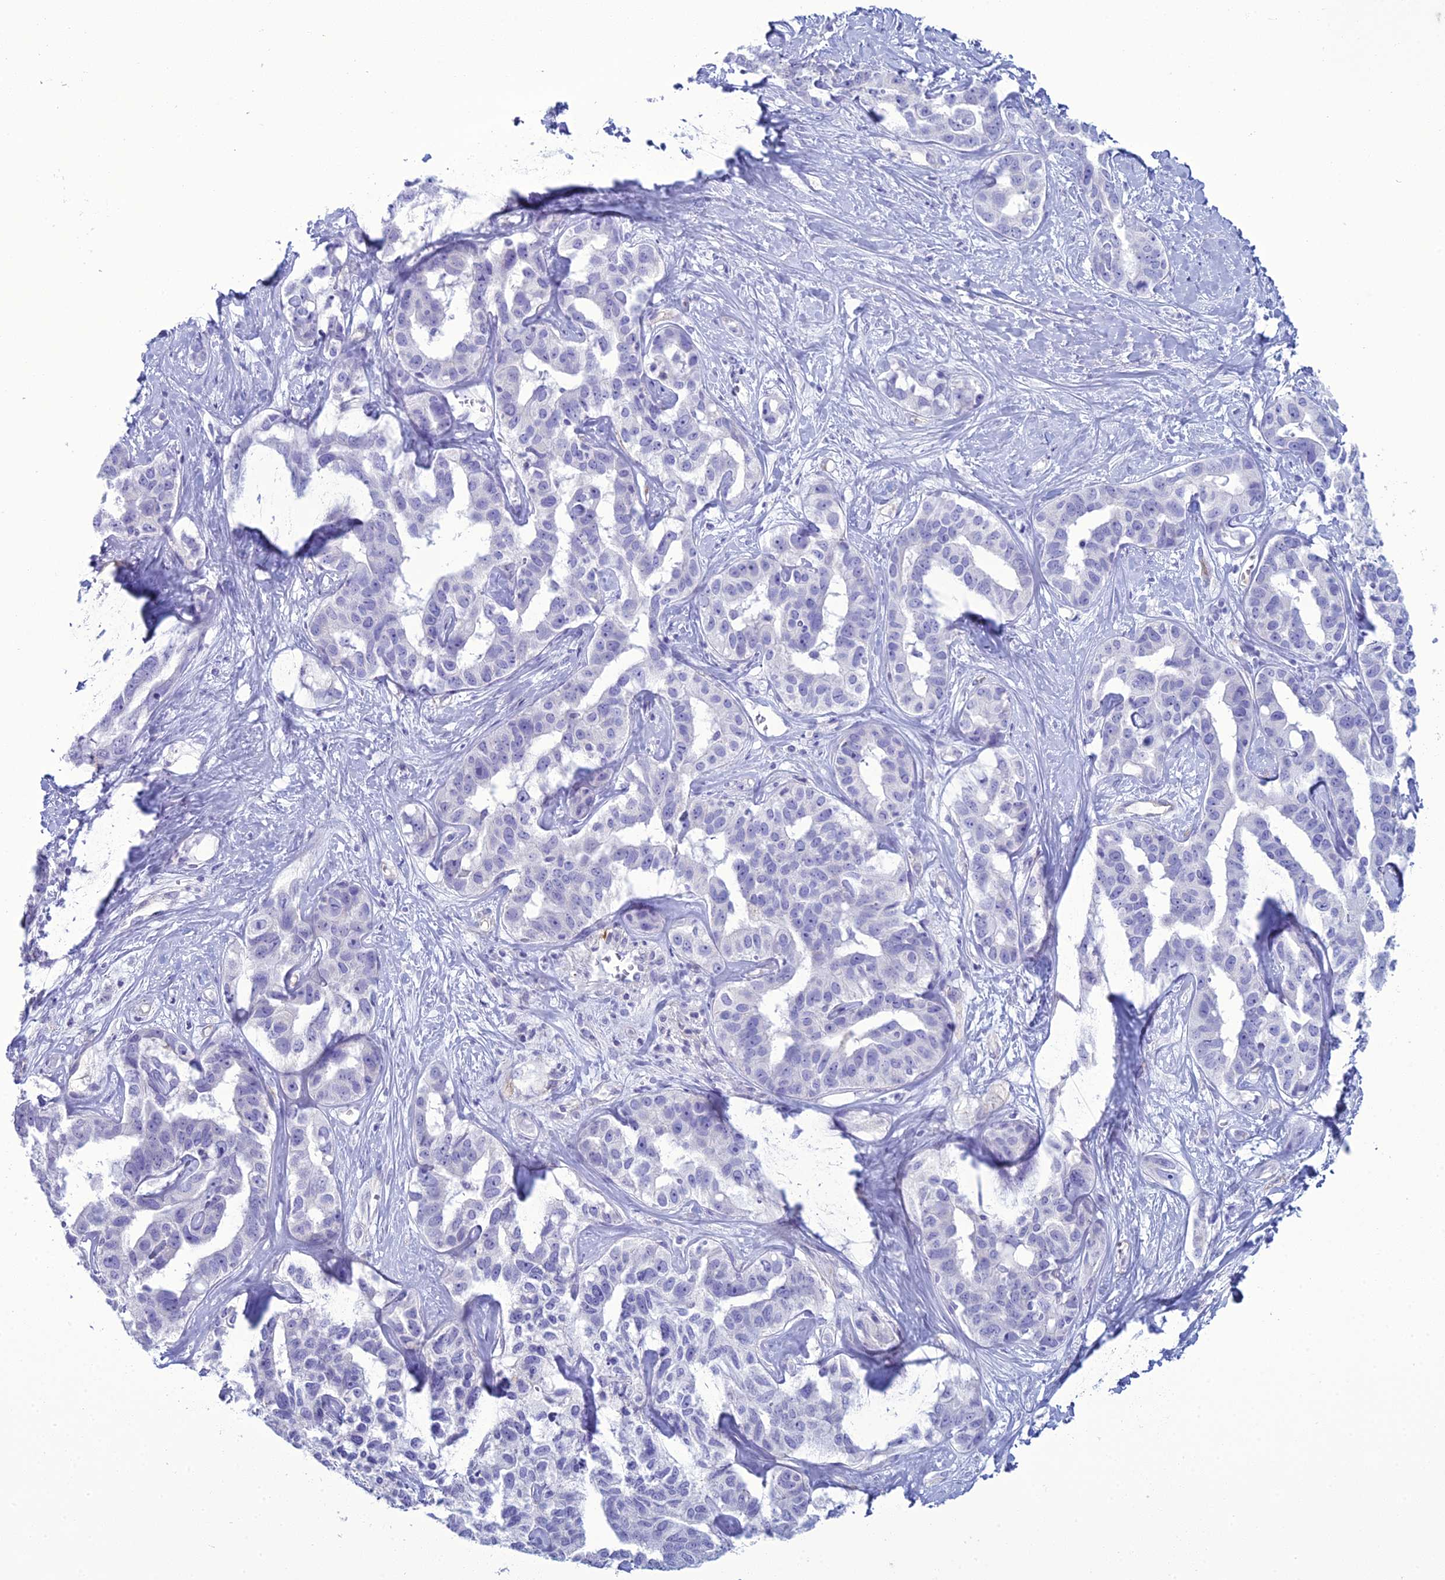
{"staining": {"intensity": "negative", "quantity": "none", "location": "none"}, "tissue": "liver cancer", "cell_type": "Tumor cells", "image_type": "cancer", "snomed": [{"axis": "morphology", "description": "Cholangiocarcinoma"}, {"axis": "topography", "description": "Liver"}], "caption": "Cholangiocarcinoma (liver) was stained to show a protein in brown. There is no significant staining in tumor cells.", "gene": "ACE", "patient": {"sex": "male", "age": 59}}